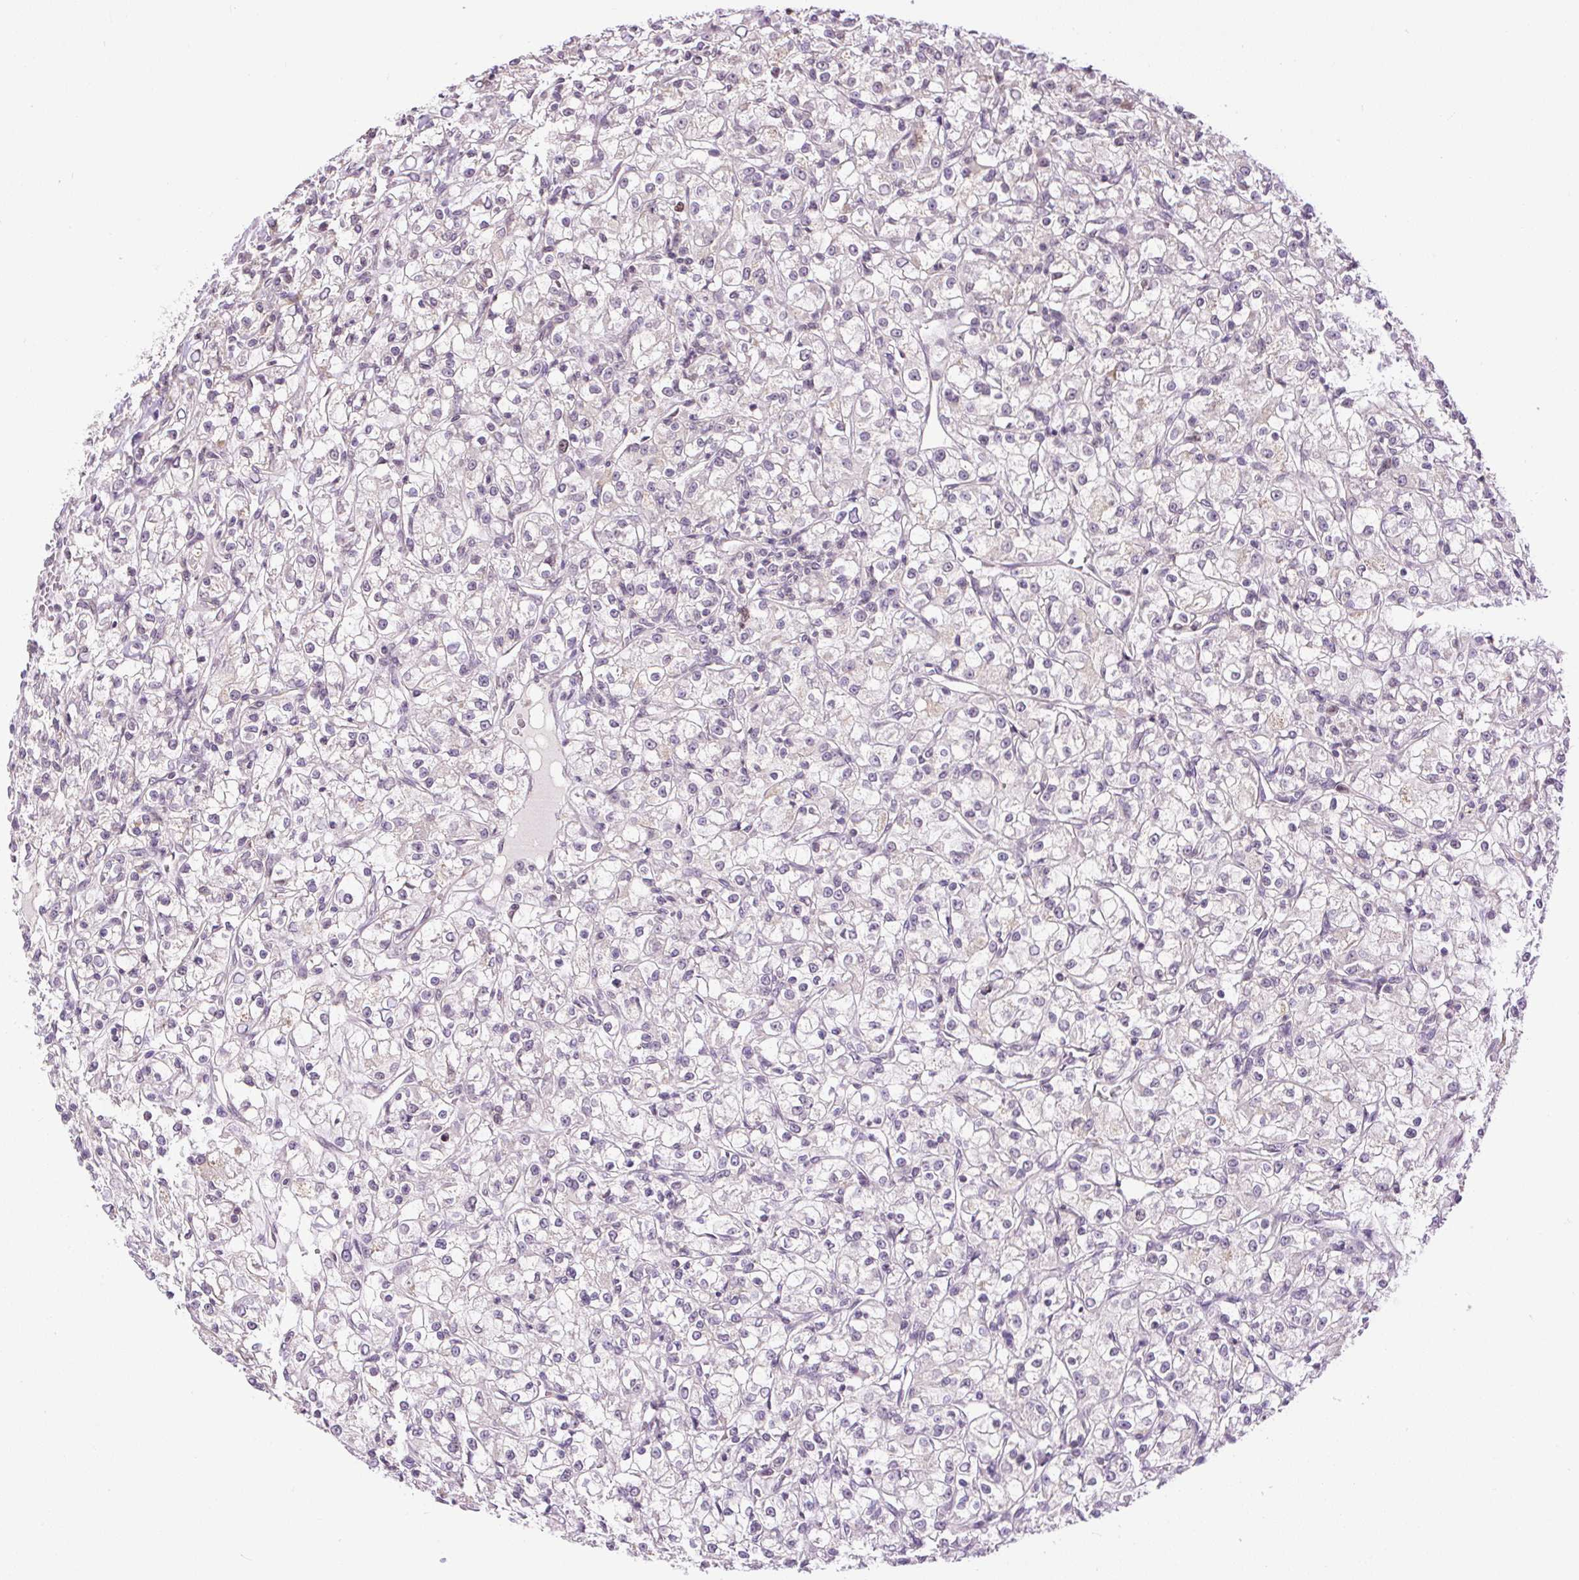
{"staining": {"intensity": "negative", "quantity": "none", "location": "none"}, "tissue": "renal cancer", "cell_type": "Tumor cells", "image_type": "cancer", "snomed": [{"axis": "morphology", "description": "Adenocarcinoma, NOS"}, {"axis": "topography", "description": "Kidney"}], "caption": "Renal cancer (adenocarcinoma) was stained to show a protein in brown. There is no significant expression in tumor cells.", "gene": "RACGAP1", "patient": {"sex": "female", "age": 59}}